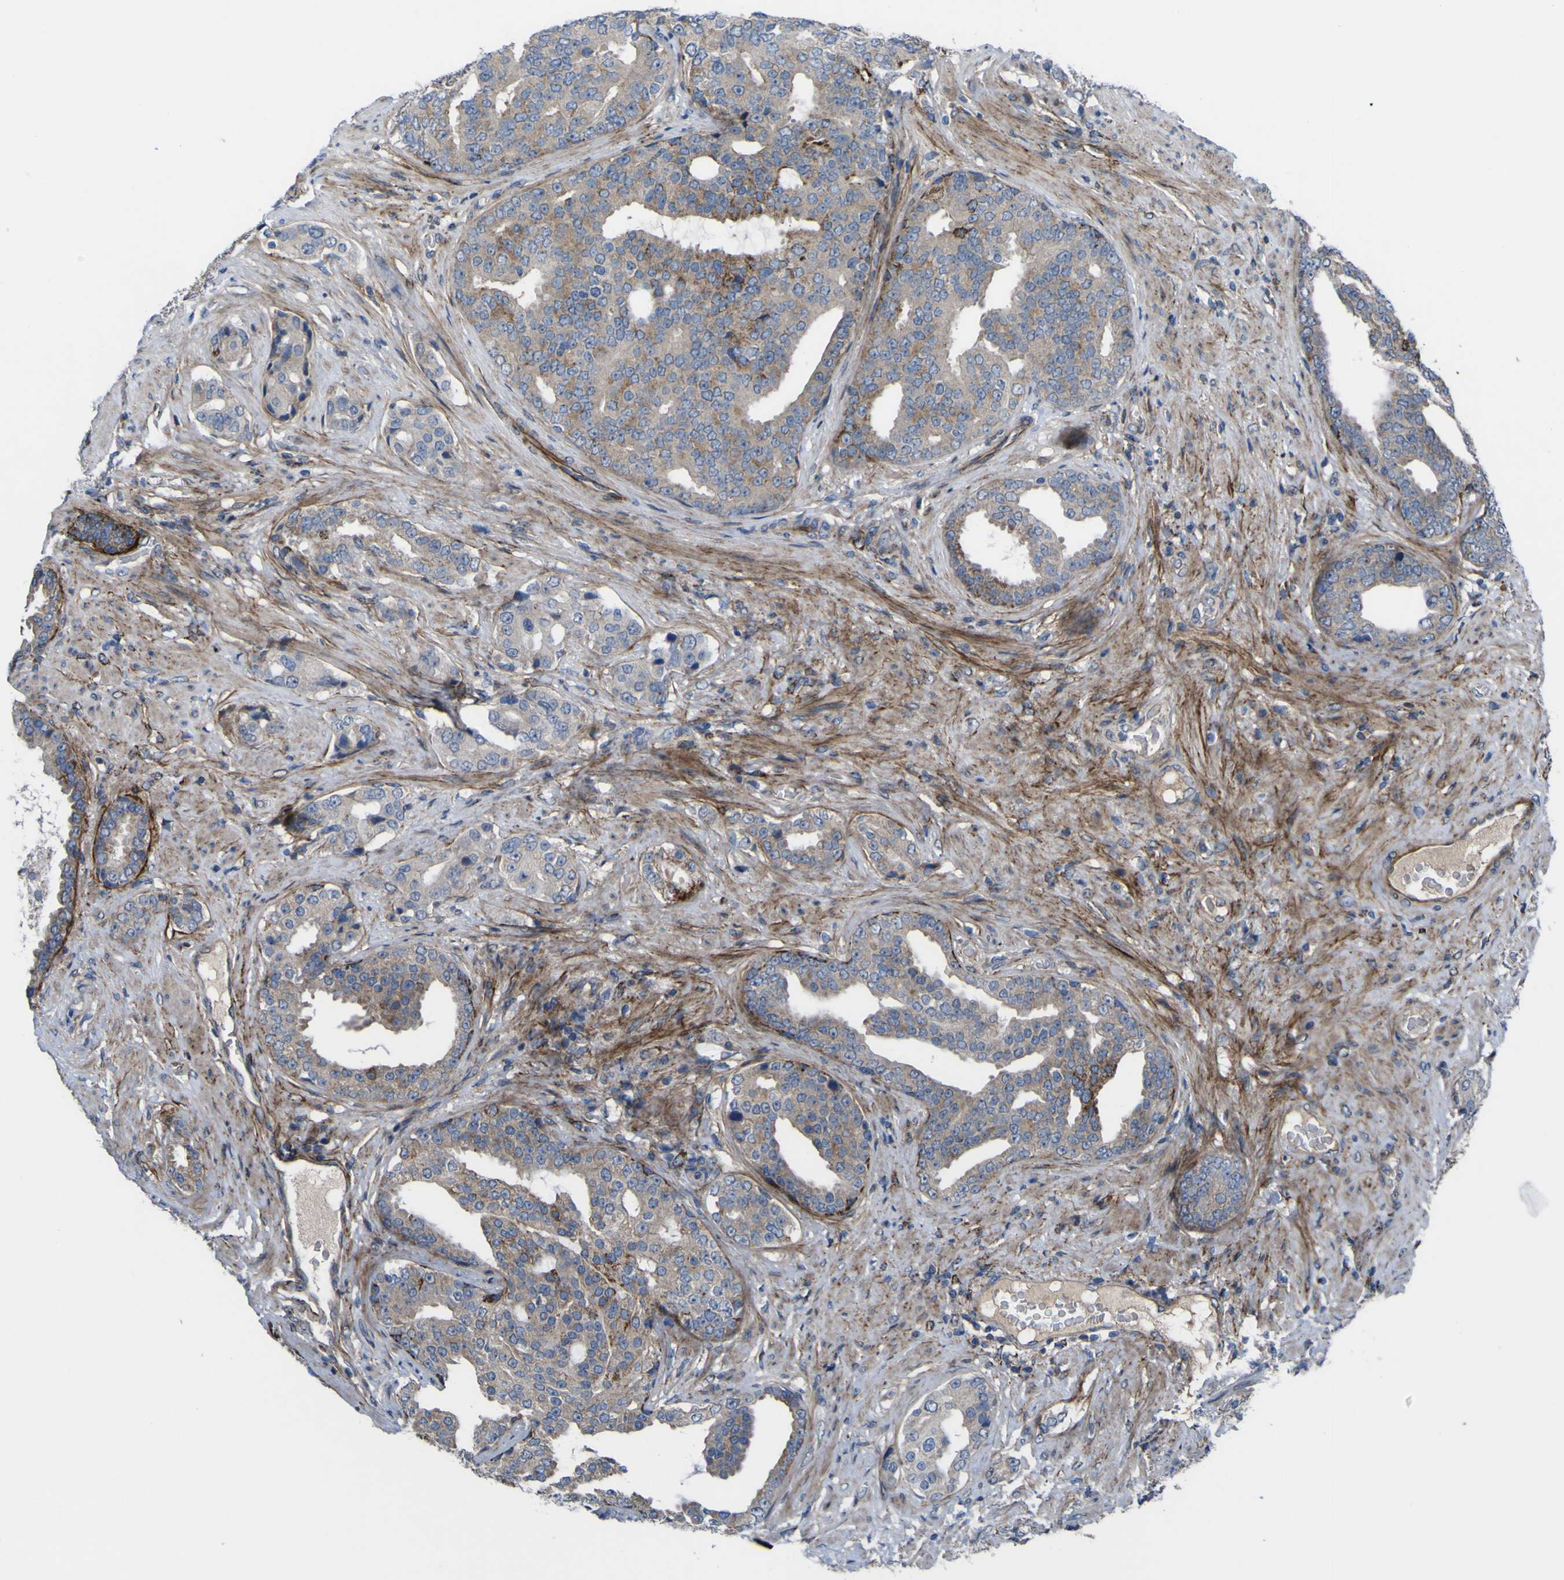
{"staining": {"intensity": "weak", "quantity": "<25%", "location": "cytoplasmic/membranous"}, "tissue": "prostate cancer", "cell_type": "Tumor cells", "image_type": "cancer", "snomed": [{"axis": "morphology", "description": "Adenocarcinoma, High grade"}, {"axis": "topography", "description": "Prostate"}], "caption": "DAB immunohistochemical staining of prostate cancer (high-grade adenocarcinoma) demonstrates no significant positivity in tumor cells. (Brightfield microscopy of DAB IHC at high magnification).", "gene": "GPLD1", "patient": {"sex": "male", "age": 71}}